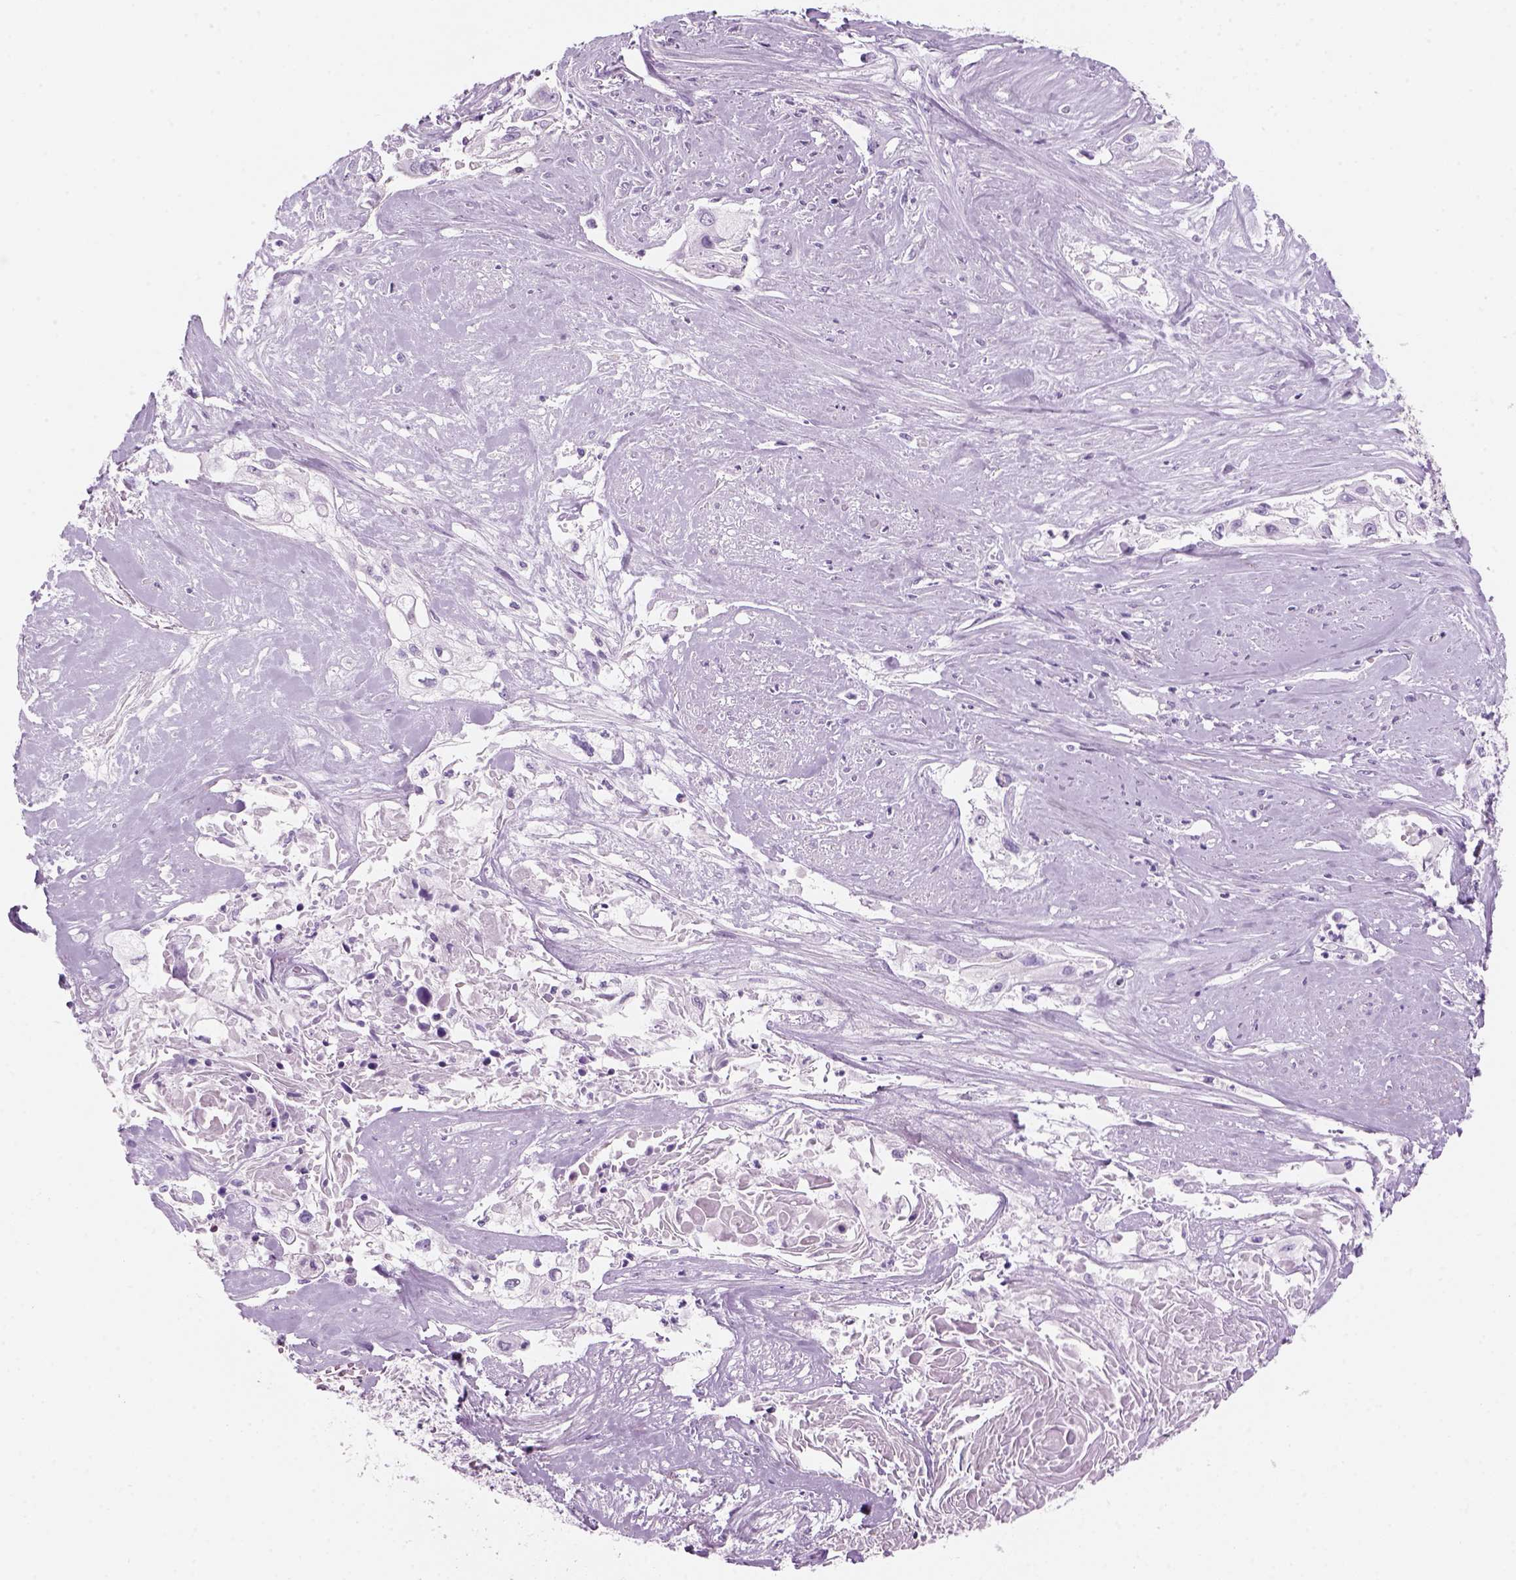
{"staining": {"intensity": "negative", "quantity": "none", "location": "none"}, "tissue": "cervical cancer", "cell_type": "Tumor cells", "image_type": "cancer", "snomed": [{"axis": "morphology", "description": "Squamous cell carcinoma, NOS"}, {"axis": "topography", "description": "Cervix"}], "caption": "DAB (3,3'-diaminobenzidine) immunohistochemical staining of squamous cell carcinoma (cervical) exhibits no significant staining in tumor cells.", "gene": "KRTAP11-1", "patient": {"sex": "female", "age": 49}}